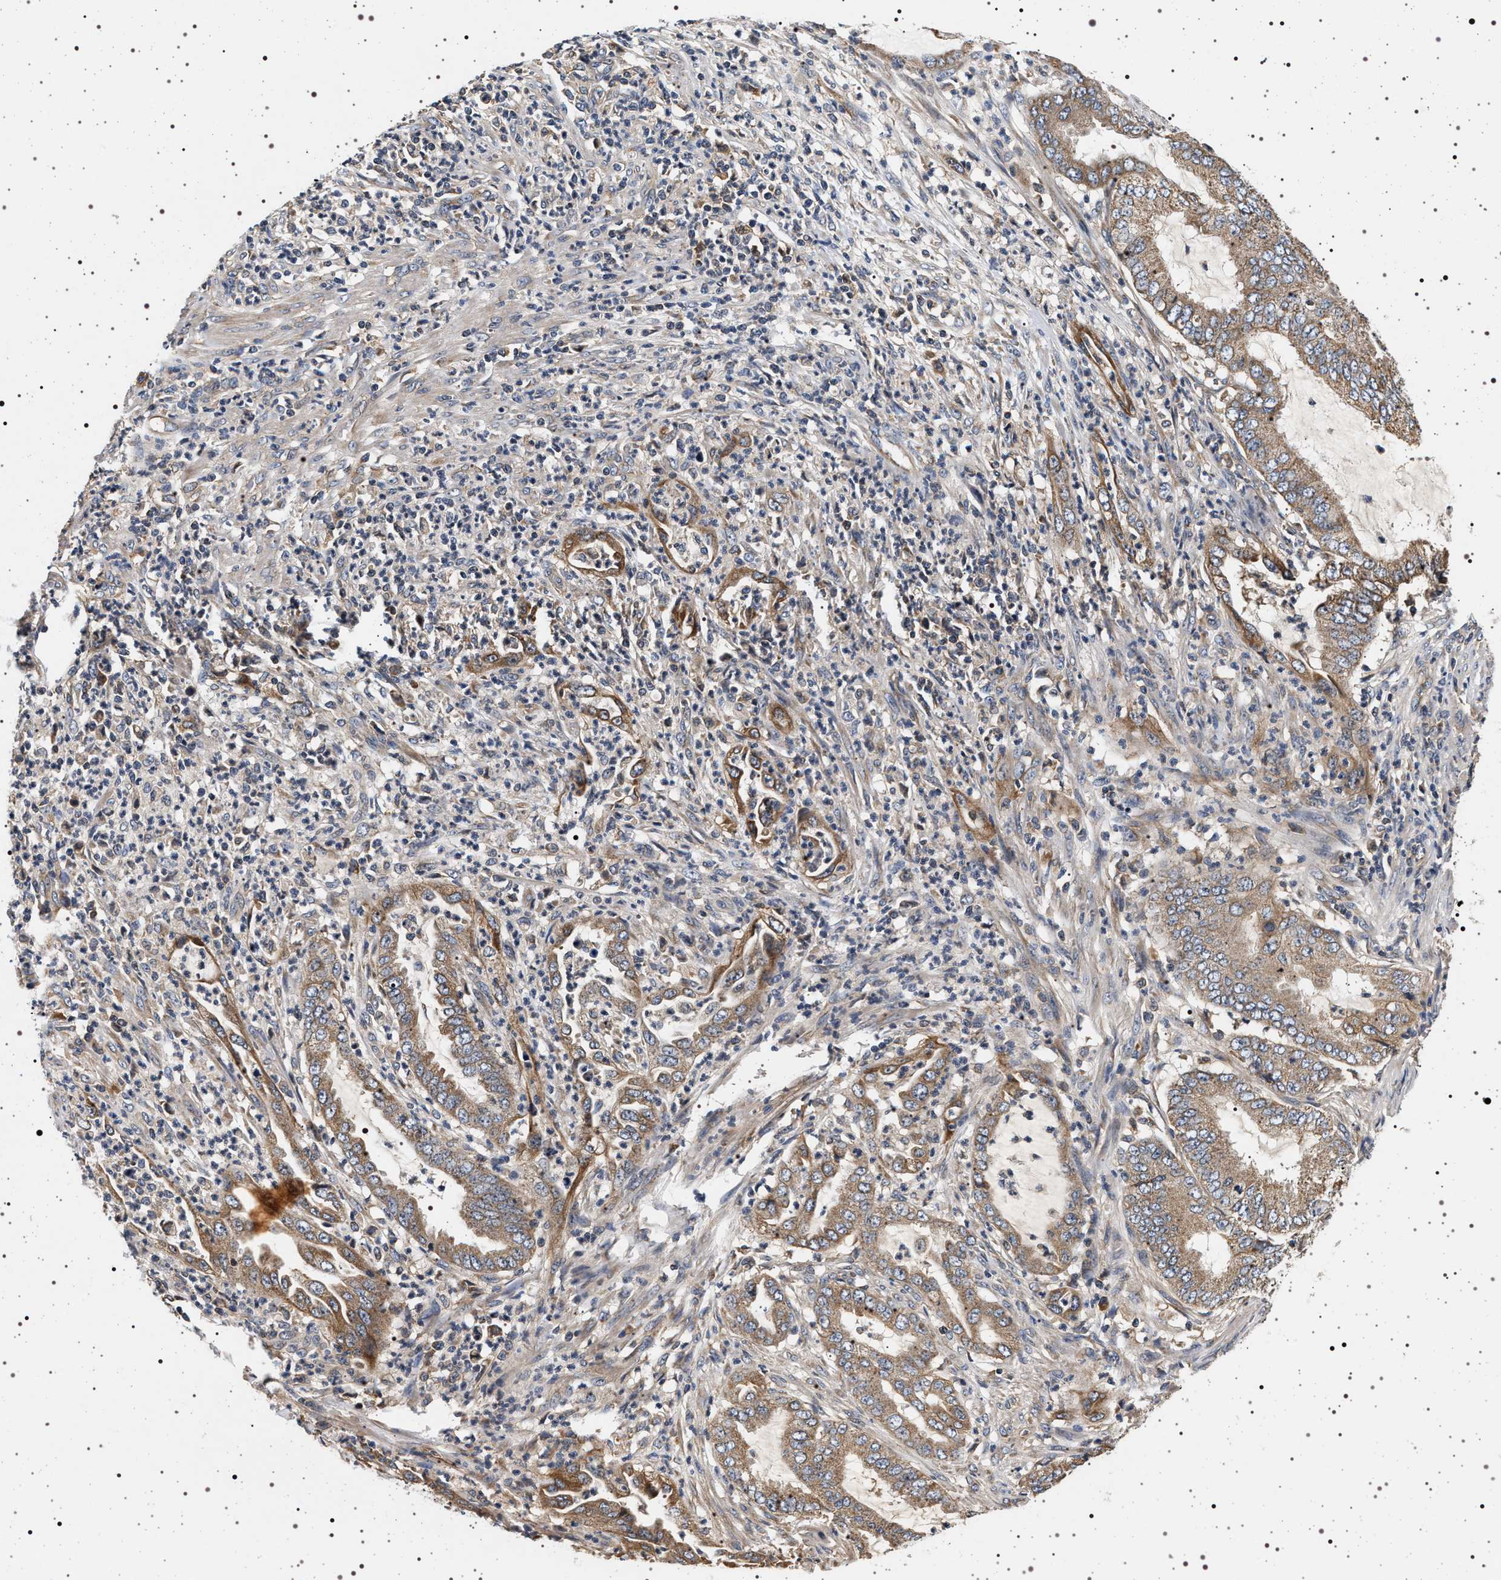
{"staining": {"intensity": "moderate", "quantity": ">75%", "location": "cytoplasmic/membranous"}, "tissue": "endometrial cancer", "cell_type": "Tumor cells", "image_type": "cancer", "snomed": [{"axis": "morphology", "description": "Adenocarcinoma, NOS"}, {"axis": "topography", "description": "Endometrium"}], "caption": "High-magnification brightfield microscopy of endometrial adenocarcinoma stained with DAB (brown) and counterstained with hematoxylin (blue). tumor cells exhibit moderate cytoplasmic/membranous expression is appreciated in about>75% of cells. (brown staining indicates protein expression, while blue staining denotes nuclei).", "gene": "DCBLD2", "patient": {"sex": "female", "age": 51}}